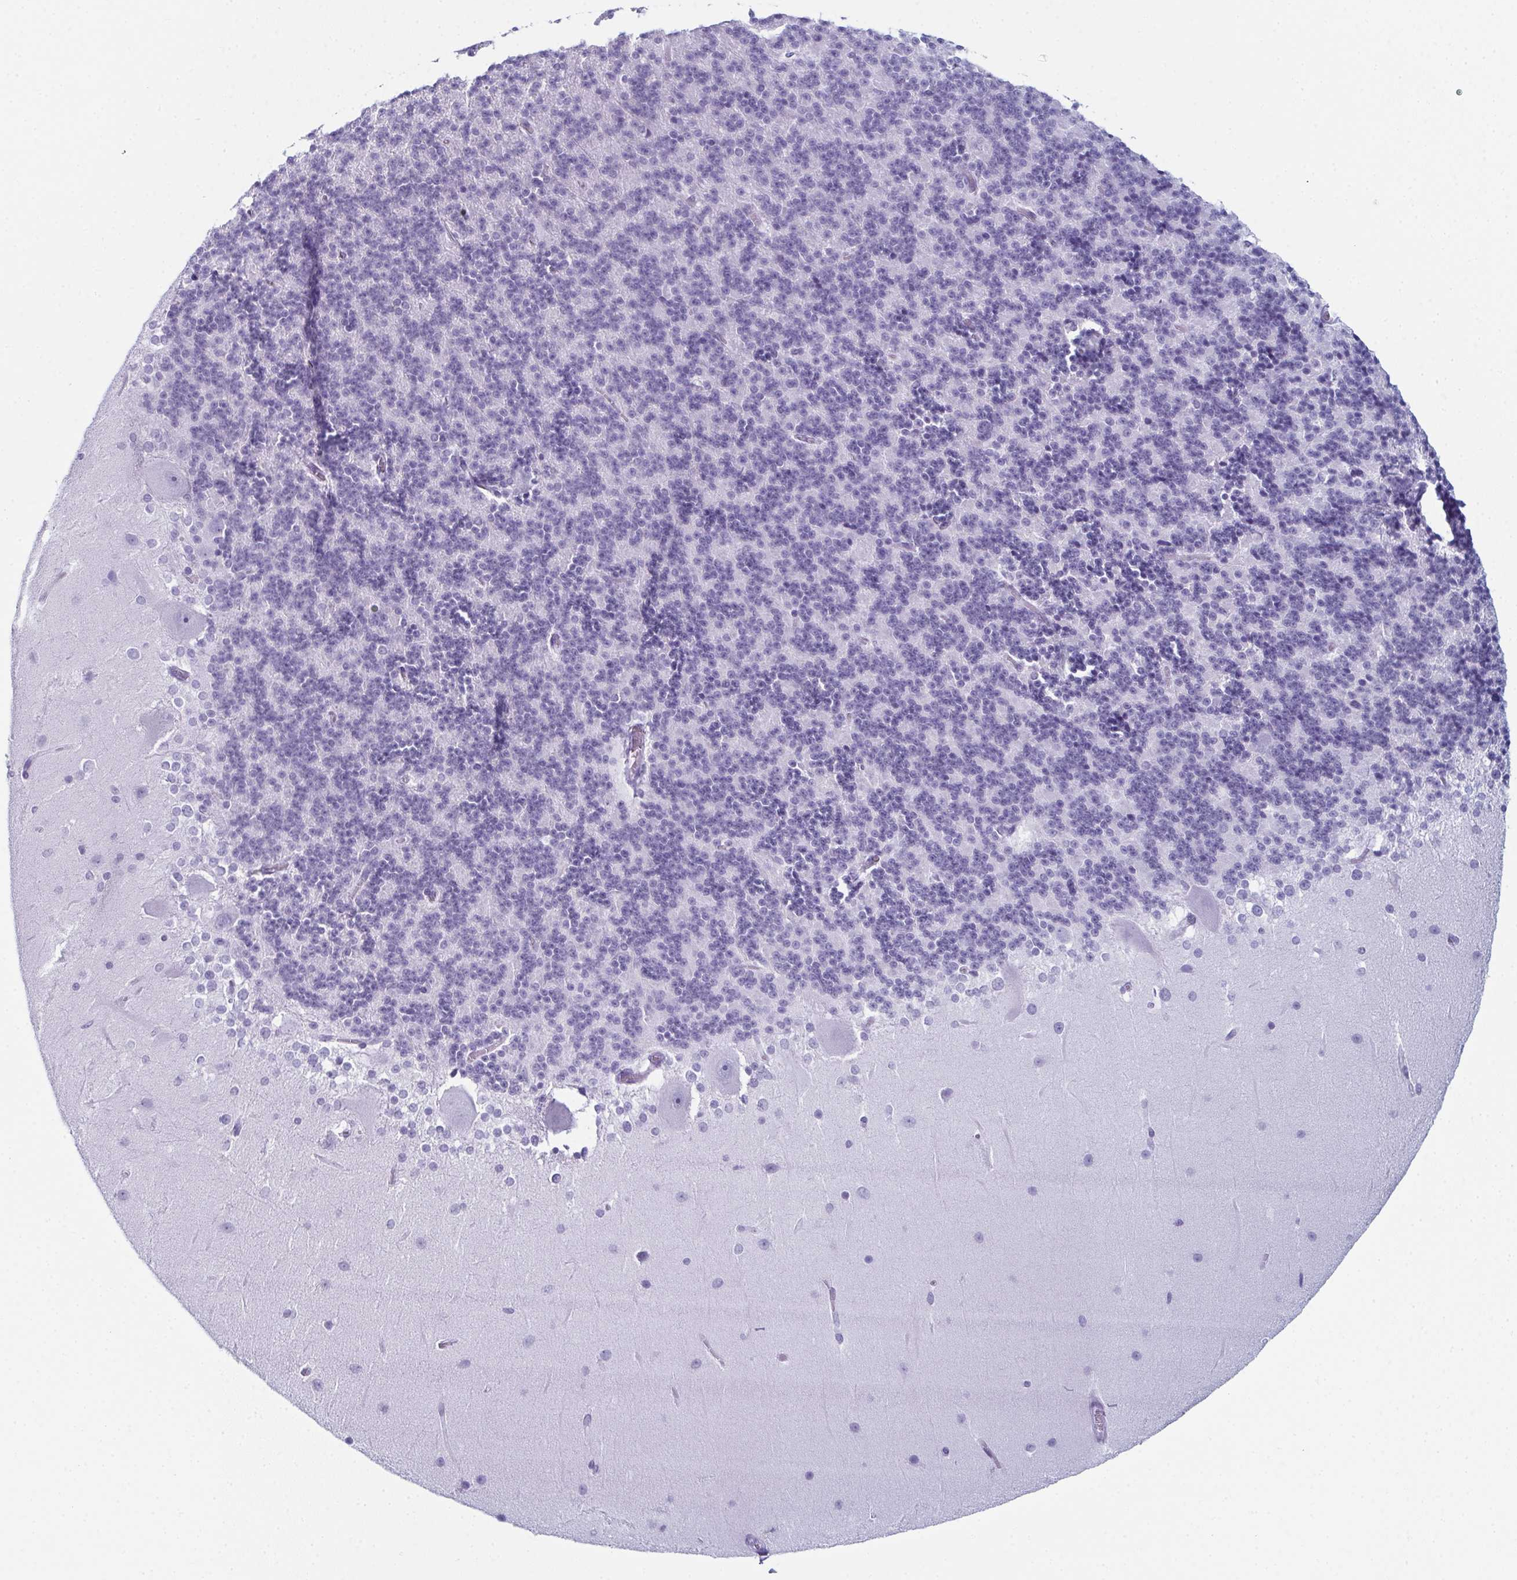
{"staining": {"intensity": "negative", "quantity": "none", "location": "none"}, "tissue": "cerebellum", "cell_type": "Cells in granular layer", "image_type": "normal", "snomed": [{"axis": "morphology", "description": "Normal tissue, NOS"}, {"axis": "topography", "description": "Cerebellum"}], "caption": "The photomicrograph displays no significant expression in cells in granular layer of cerebellum.", "gene": "ENKUR", "patient": {"sex": "female", "age": 19}}